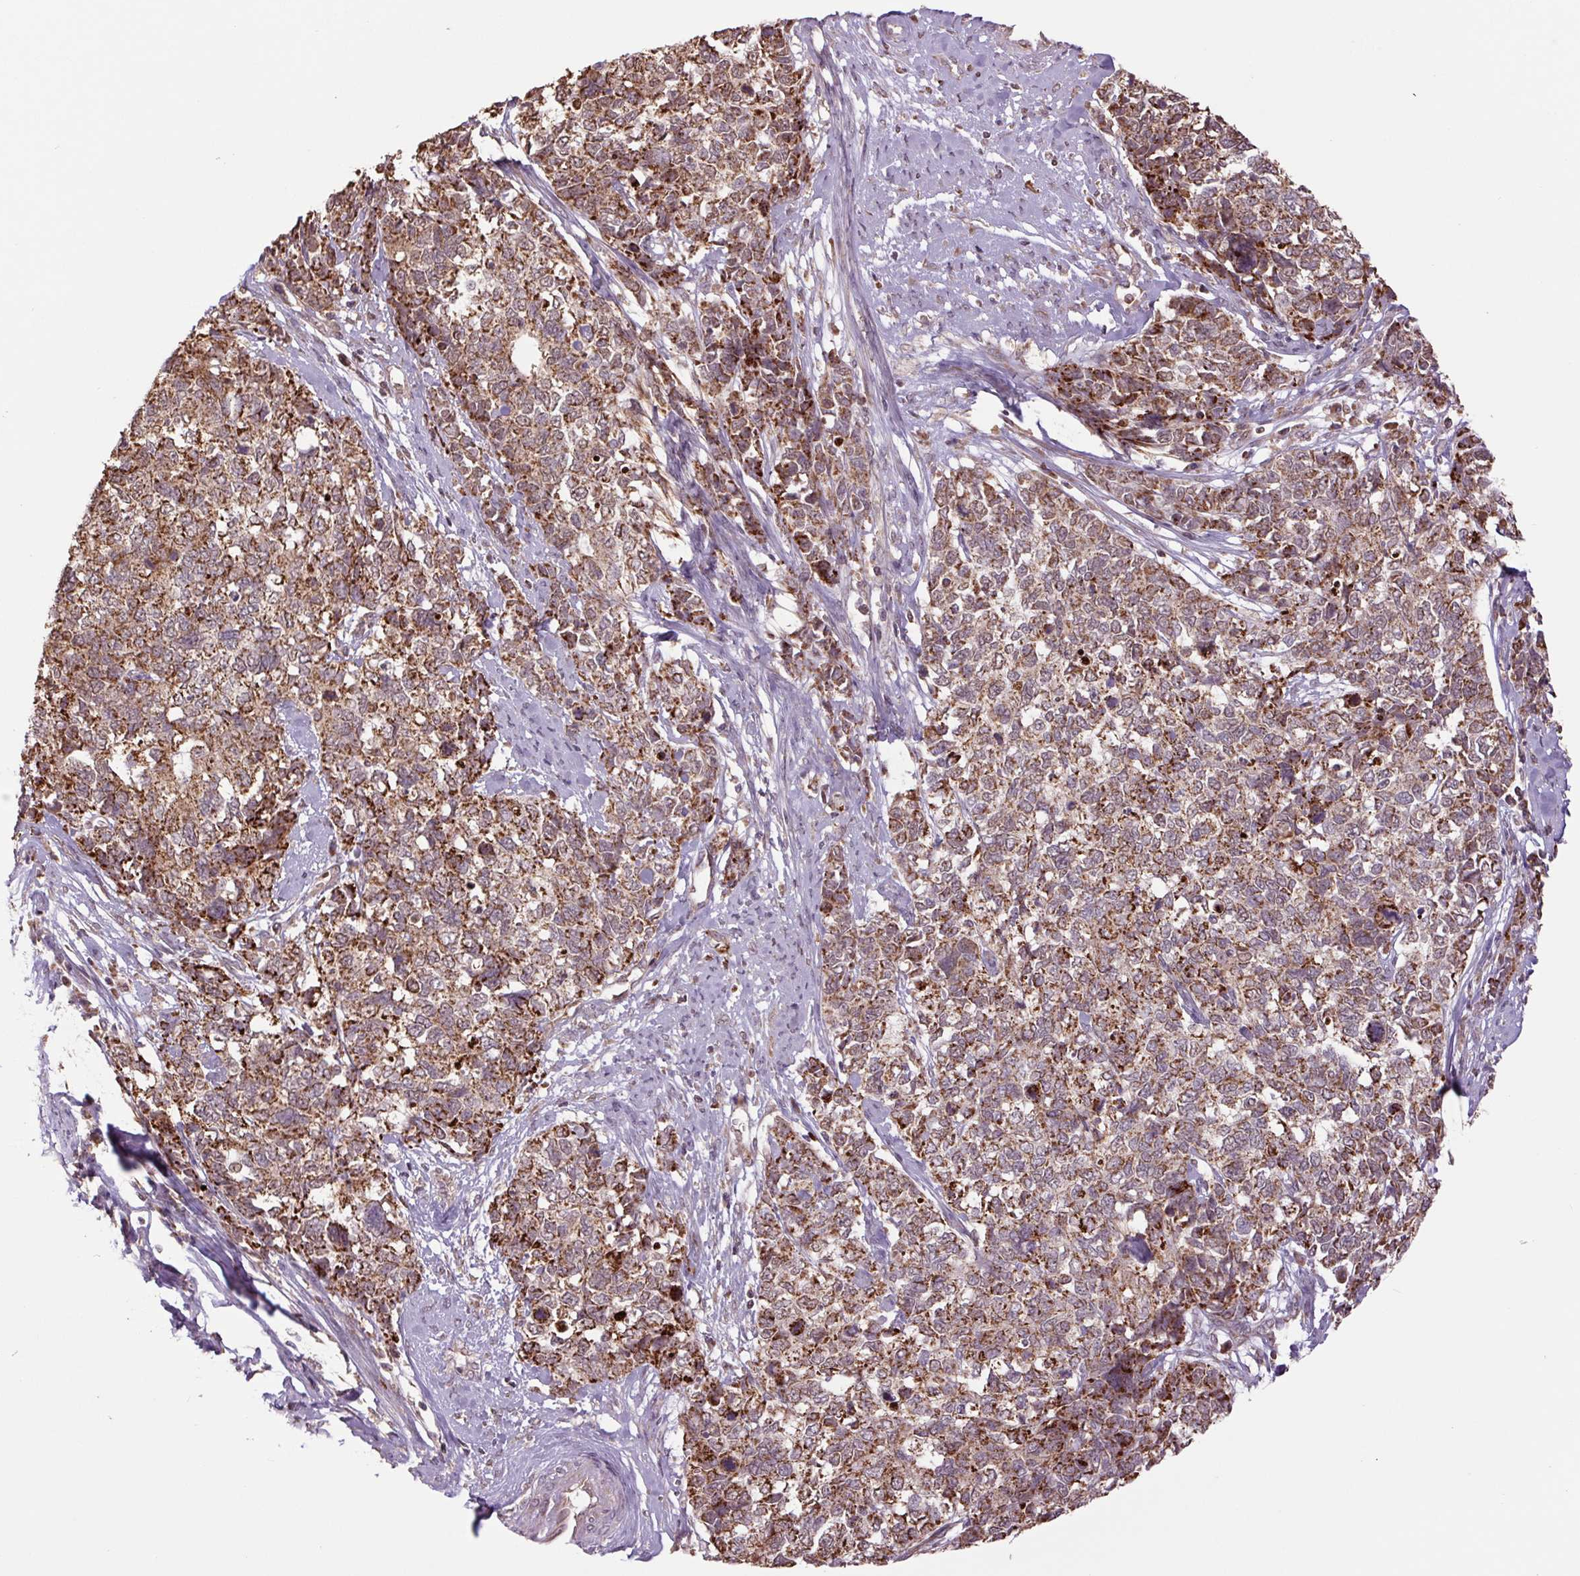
{"staining": {"intensity": "strong", "quantity": ">75%", "location": "cytoplasmic/membranous"}, "tissue": "cervical cancer", "cell_type": "Tumor cells", "image_type": "cancer", "snomed": [{"axis": "morphology", "description": "Adenocarcinoma, NOS"}, {"axis": "topography", "description": "Cervix"}], "caption": "The micrograph demonstrates a brown stain indicating the presence of a protein in the cytoplasmic/membranous of tumor cells in cervical cancer.", "gene": "TMEM160", "patient": {"sex": "female", "age": 63}}